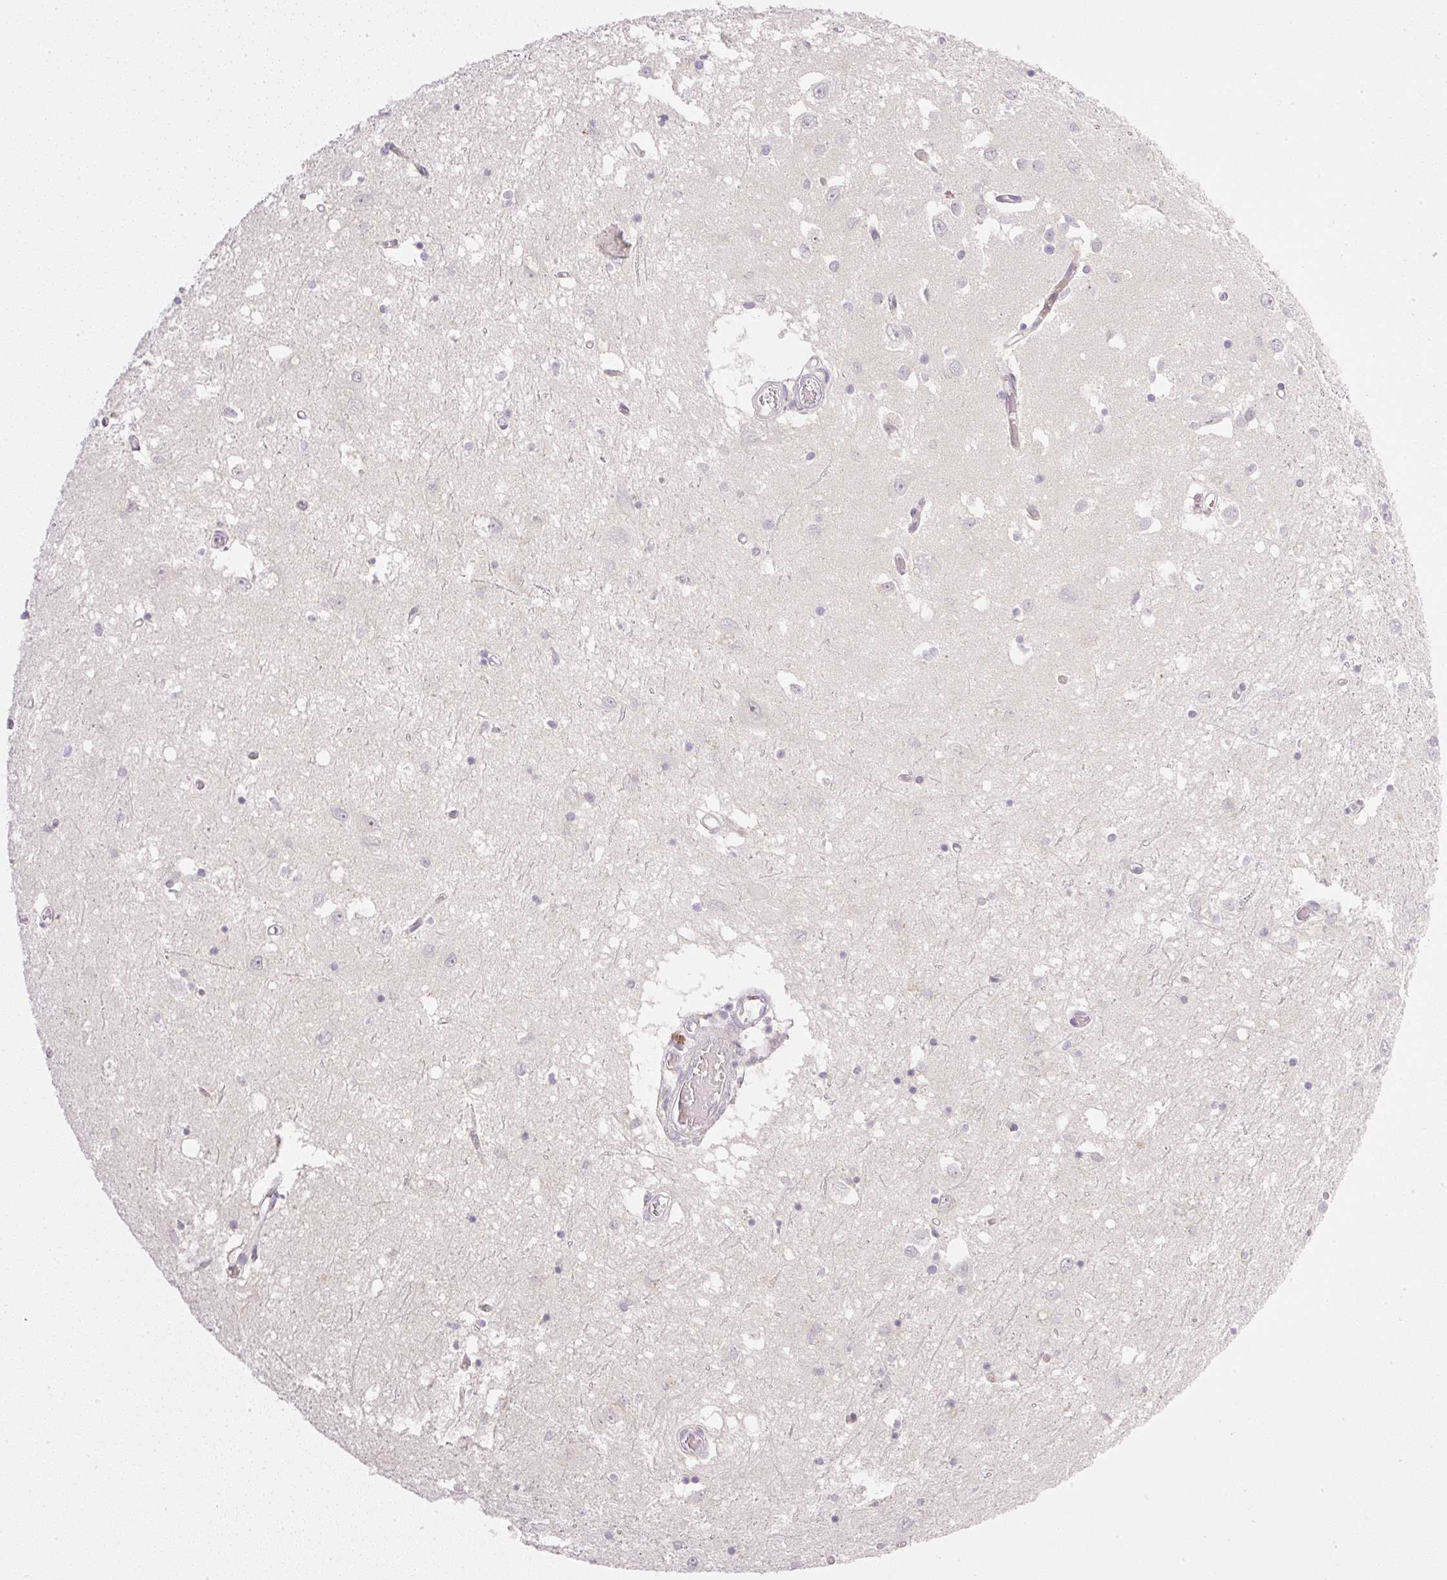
{"staining": {"intensity": "negative", "quantity": "none", "location": "none"}, "tissue": "caudate", "cell_type": "Glial cells", "image_type": "normal", "snomed": [{"axis": "morphology", "description": "Normal tissue, NOS"}, {"axis": "topography", "description": "Lateral ventricle wall"}], "caption": "High power microscopy micrograph of an IHC image of normal caudate, revealing no significant positivity in glial cells. (DAB (3,3'-diaminobenzidine) IHC visualized using brightfield microscopy, high magnification).", "gene": "AAR2", "patient": {"sex": "male", "age": 70}}